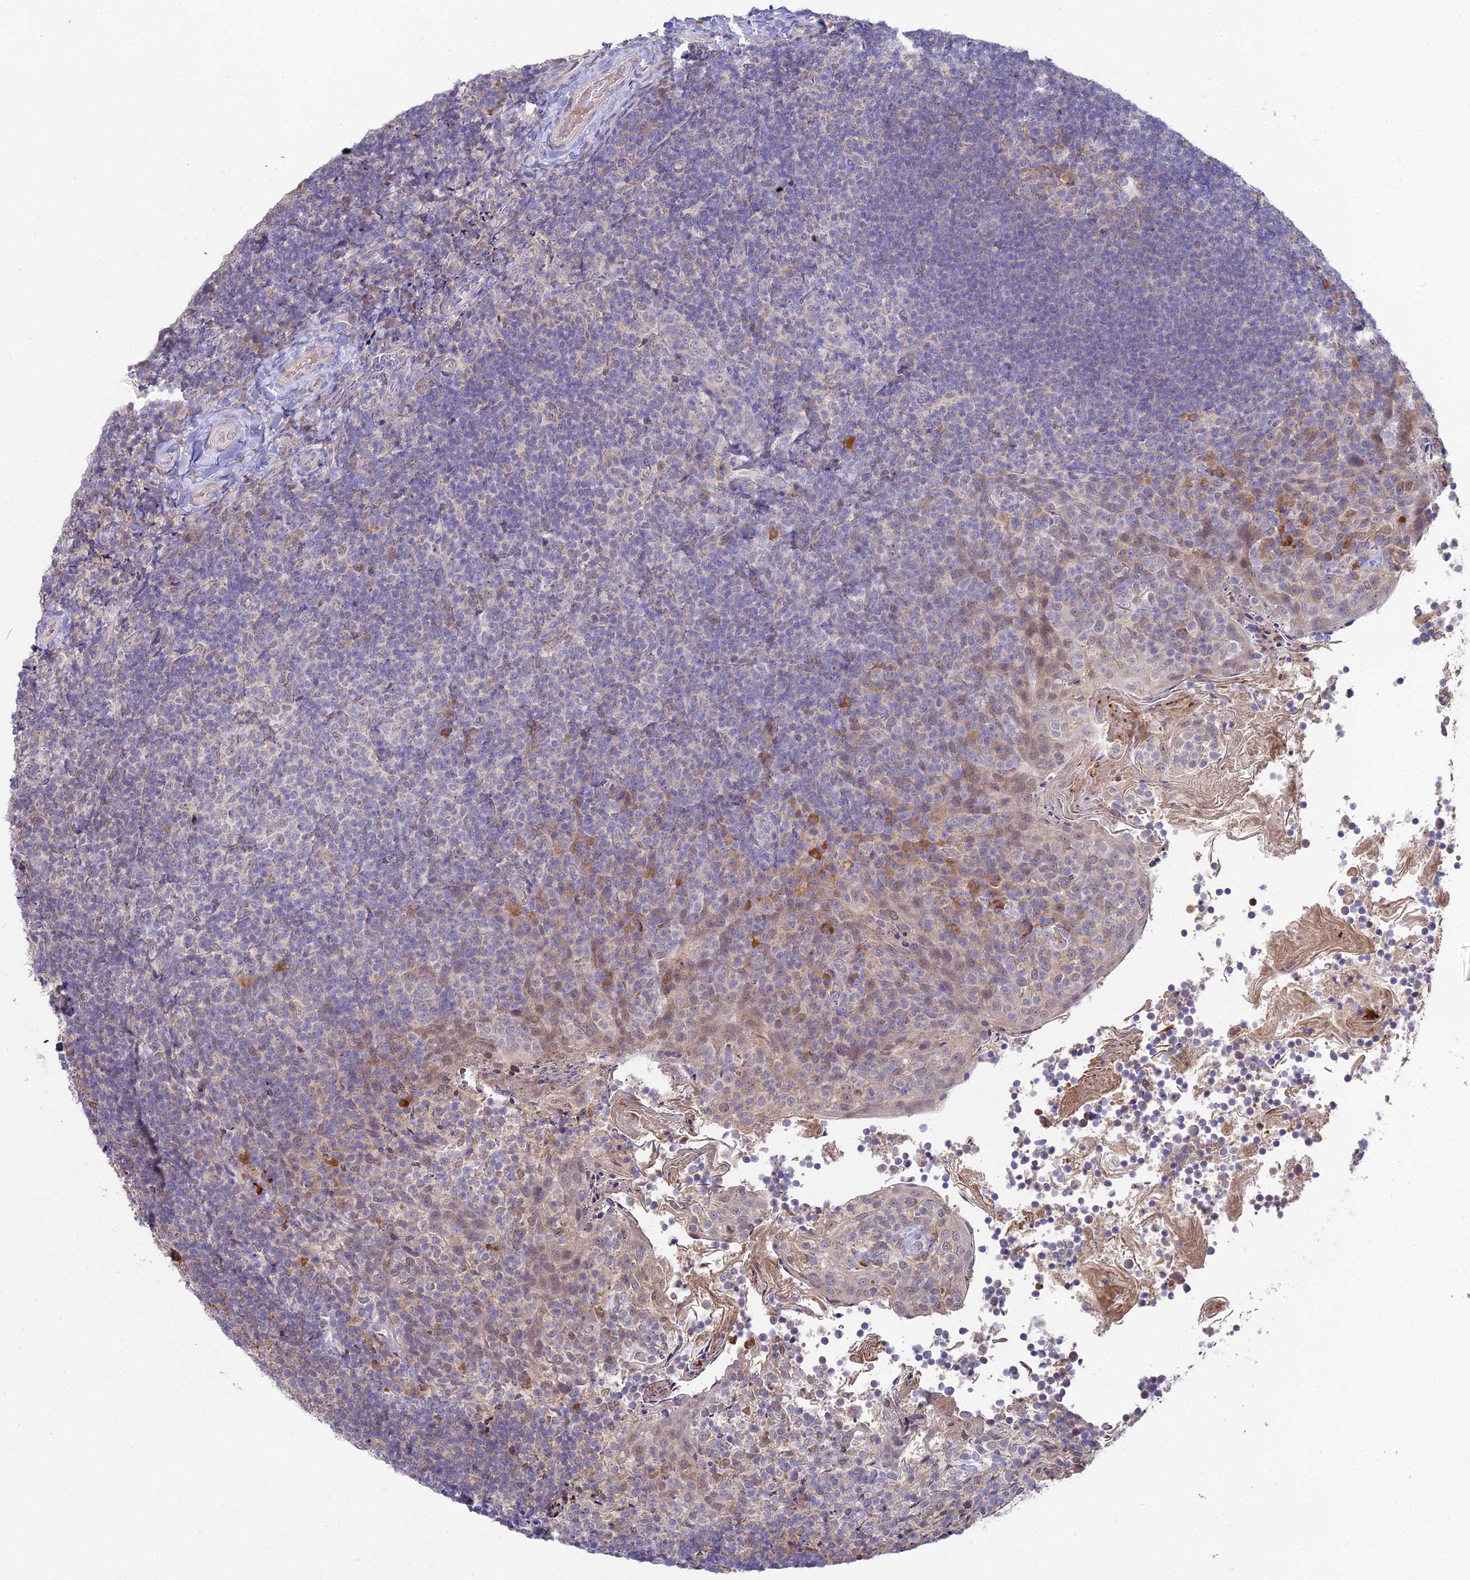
{"staining": {"intensity": "weak", "quantity": "<25%", "location": "cytoplasmic/membranous"}, "tissue": "tonsil", "cell_type": "Germinal center cells", "image_type": "normal", "snomed": [{"axis": "morphology", "description": "Normal tissue, NOS"}, {"axis": "topography", "description": "Tonsil"}], "caption": "Germinal center cells show no significant protein expression in unremarkable tonsil. (DAB IHC visualized using brightfield microscopy, high magnification).", "gene": "WDR43", "patient": {"sex": "female", "age": 10}}